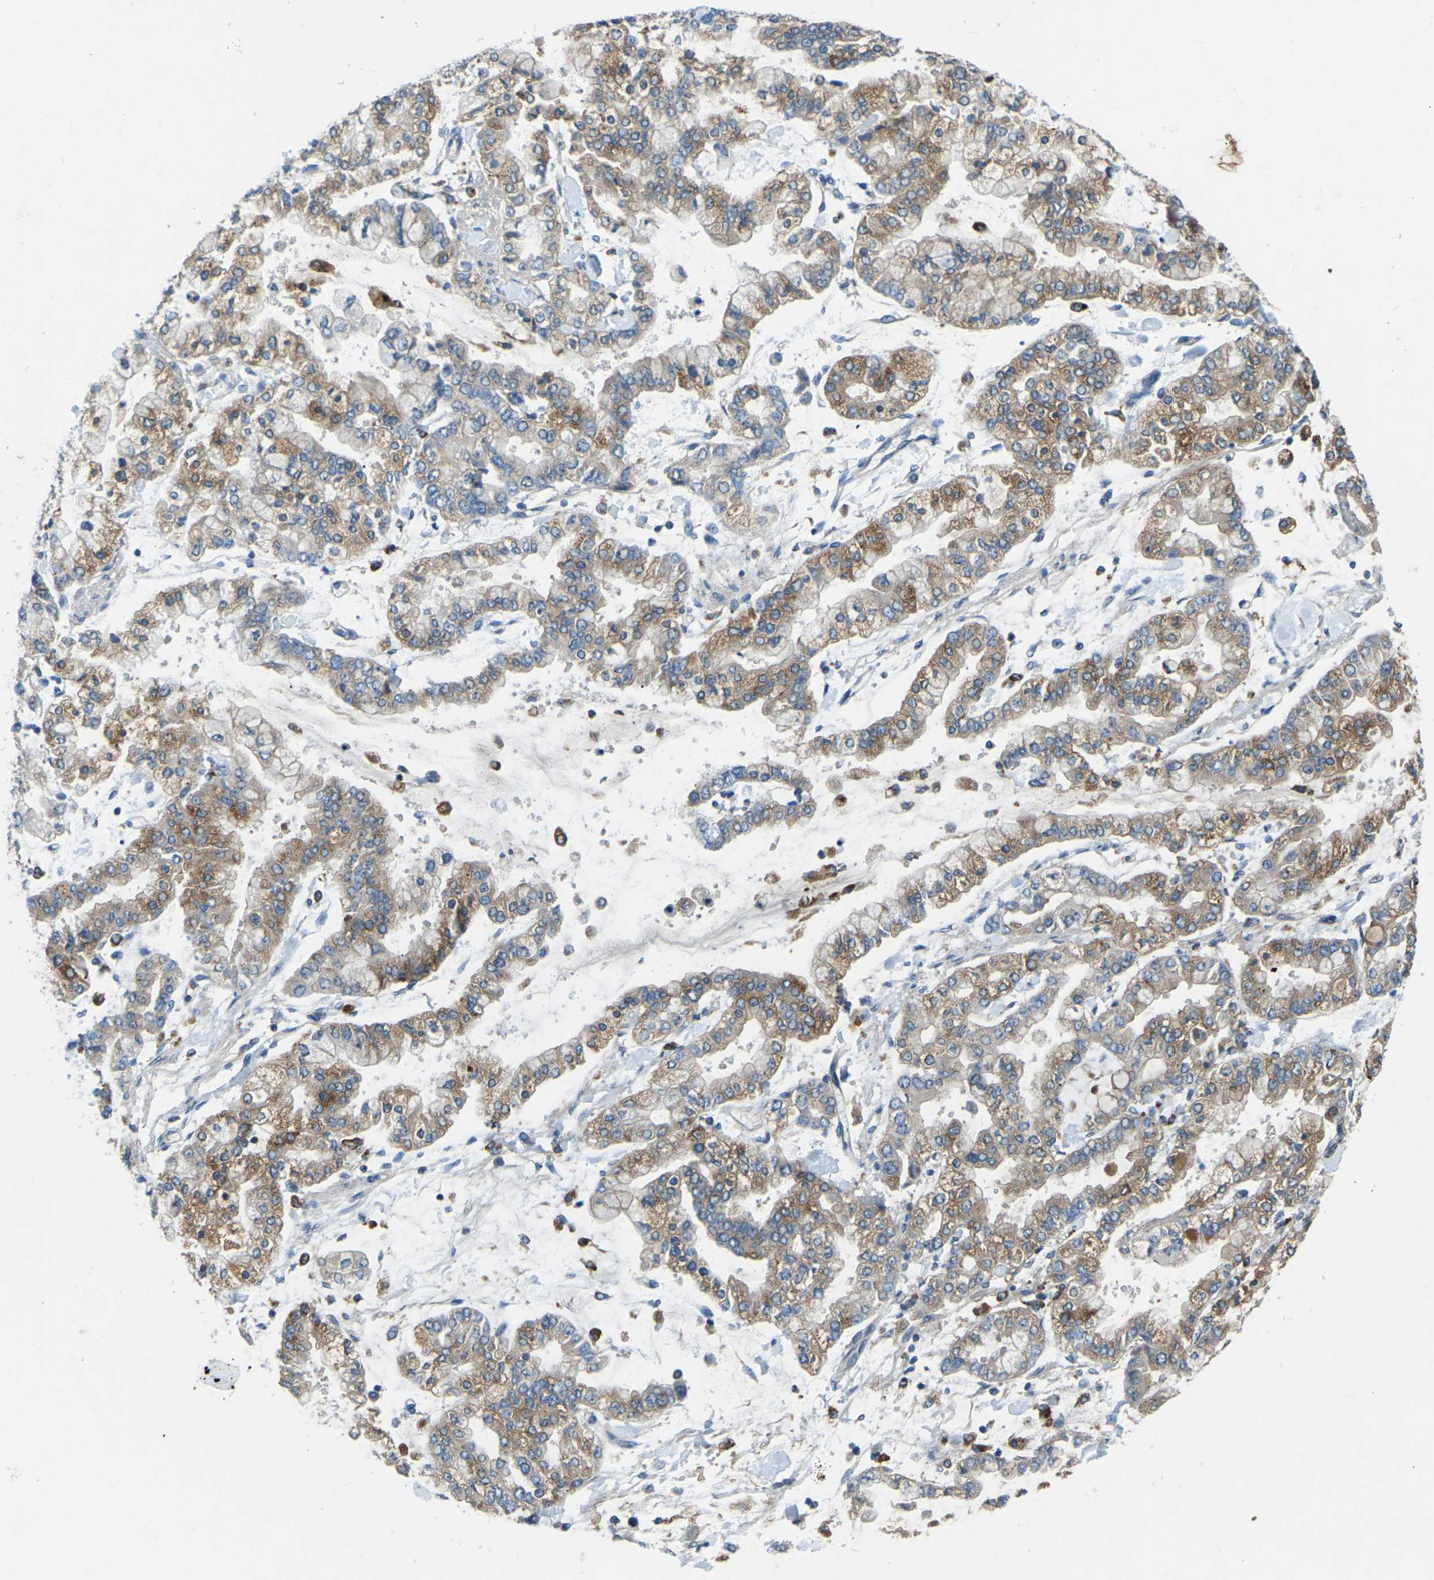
{"staining": {"intensity": "moderate", "quantity": "25%-75%", "location": "cytoplasmic/membranous"}, "tissue": "stomach cancer", "cell_type": "Tumor cells", "image_type": "cancer", "snomed": [{"axis": "morphology", "description": "Normal tissue, NOS"}, {"axis": "morphology", "description": "Adenocarcinoma, NOS"}, {"axis": "topography", "description": "Stomach, upper"}, {"axis": "topography", "description": "Stomach"}], "caption": "Stomach adenocarcinoma stained with immunohistochemistry (IHC) demonstrates moderate cytoplasmic/membranous expression in about 25%-75% of tumor cells.", "gene": "SLC31A2", "patient": {"sex": "male", "age": 76}}